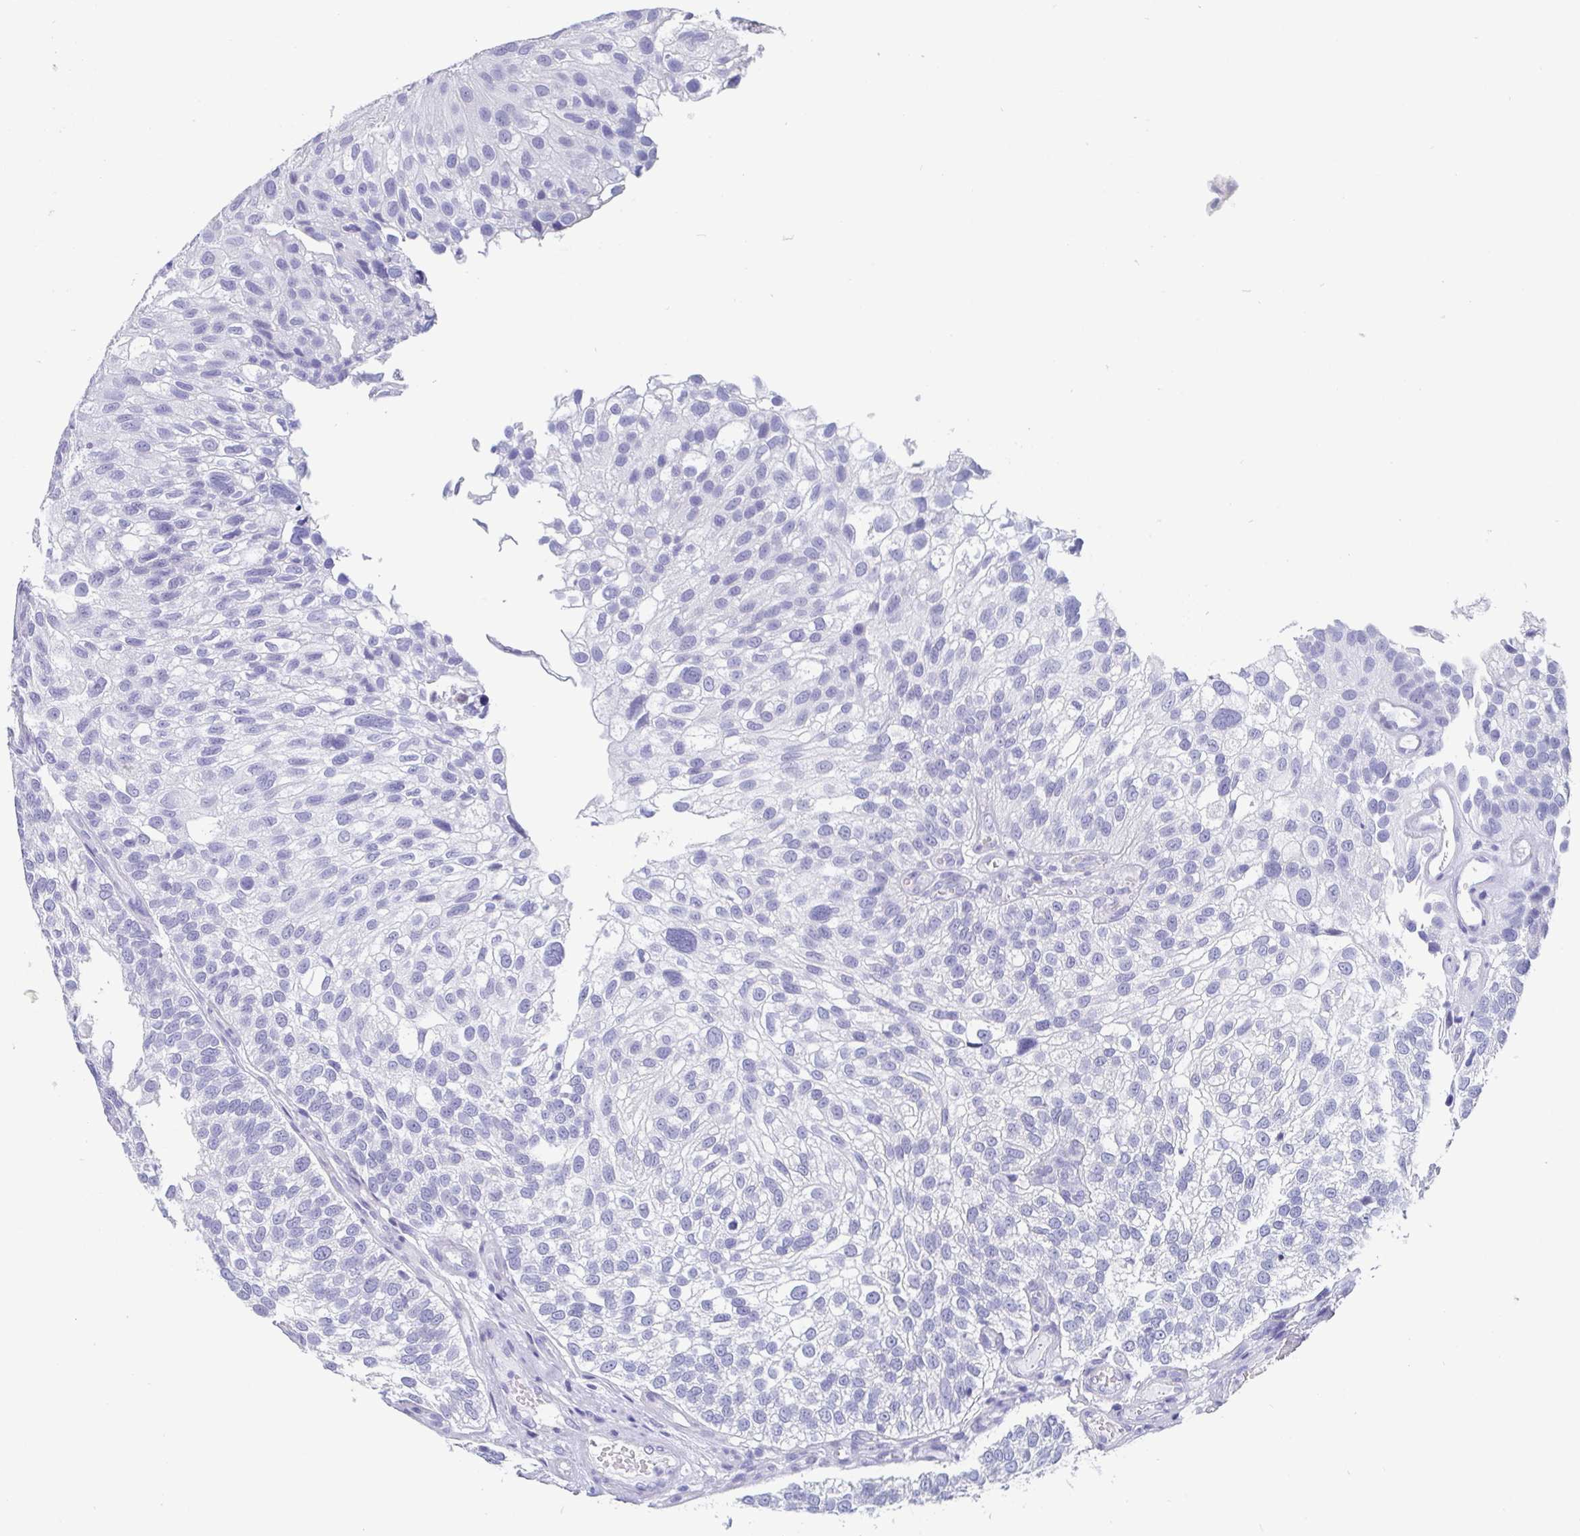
{"staining": {"intensity": "negative", "quantity": "none", "location": "none"}, "tissue": "urothelial cancer", "cell_type": "Tumor cells", "image_type": "cancer", "snomed": [{"axis": "morphology", "description": "Urothelial carcinoma, NOS"}, {"axis": "topography", "description": "Urinary bladder"}], "caption": "Urothelial cancer stained for a protein using immunohistochemistry (IHC) shows no positivity tumor cells.", "gene": "SCGN", "patient": {"sex": "male", "age": 87}}